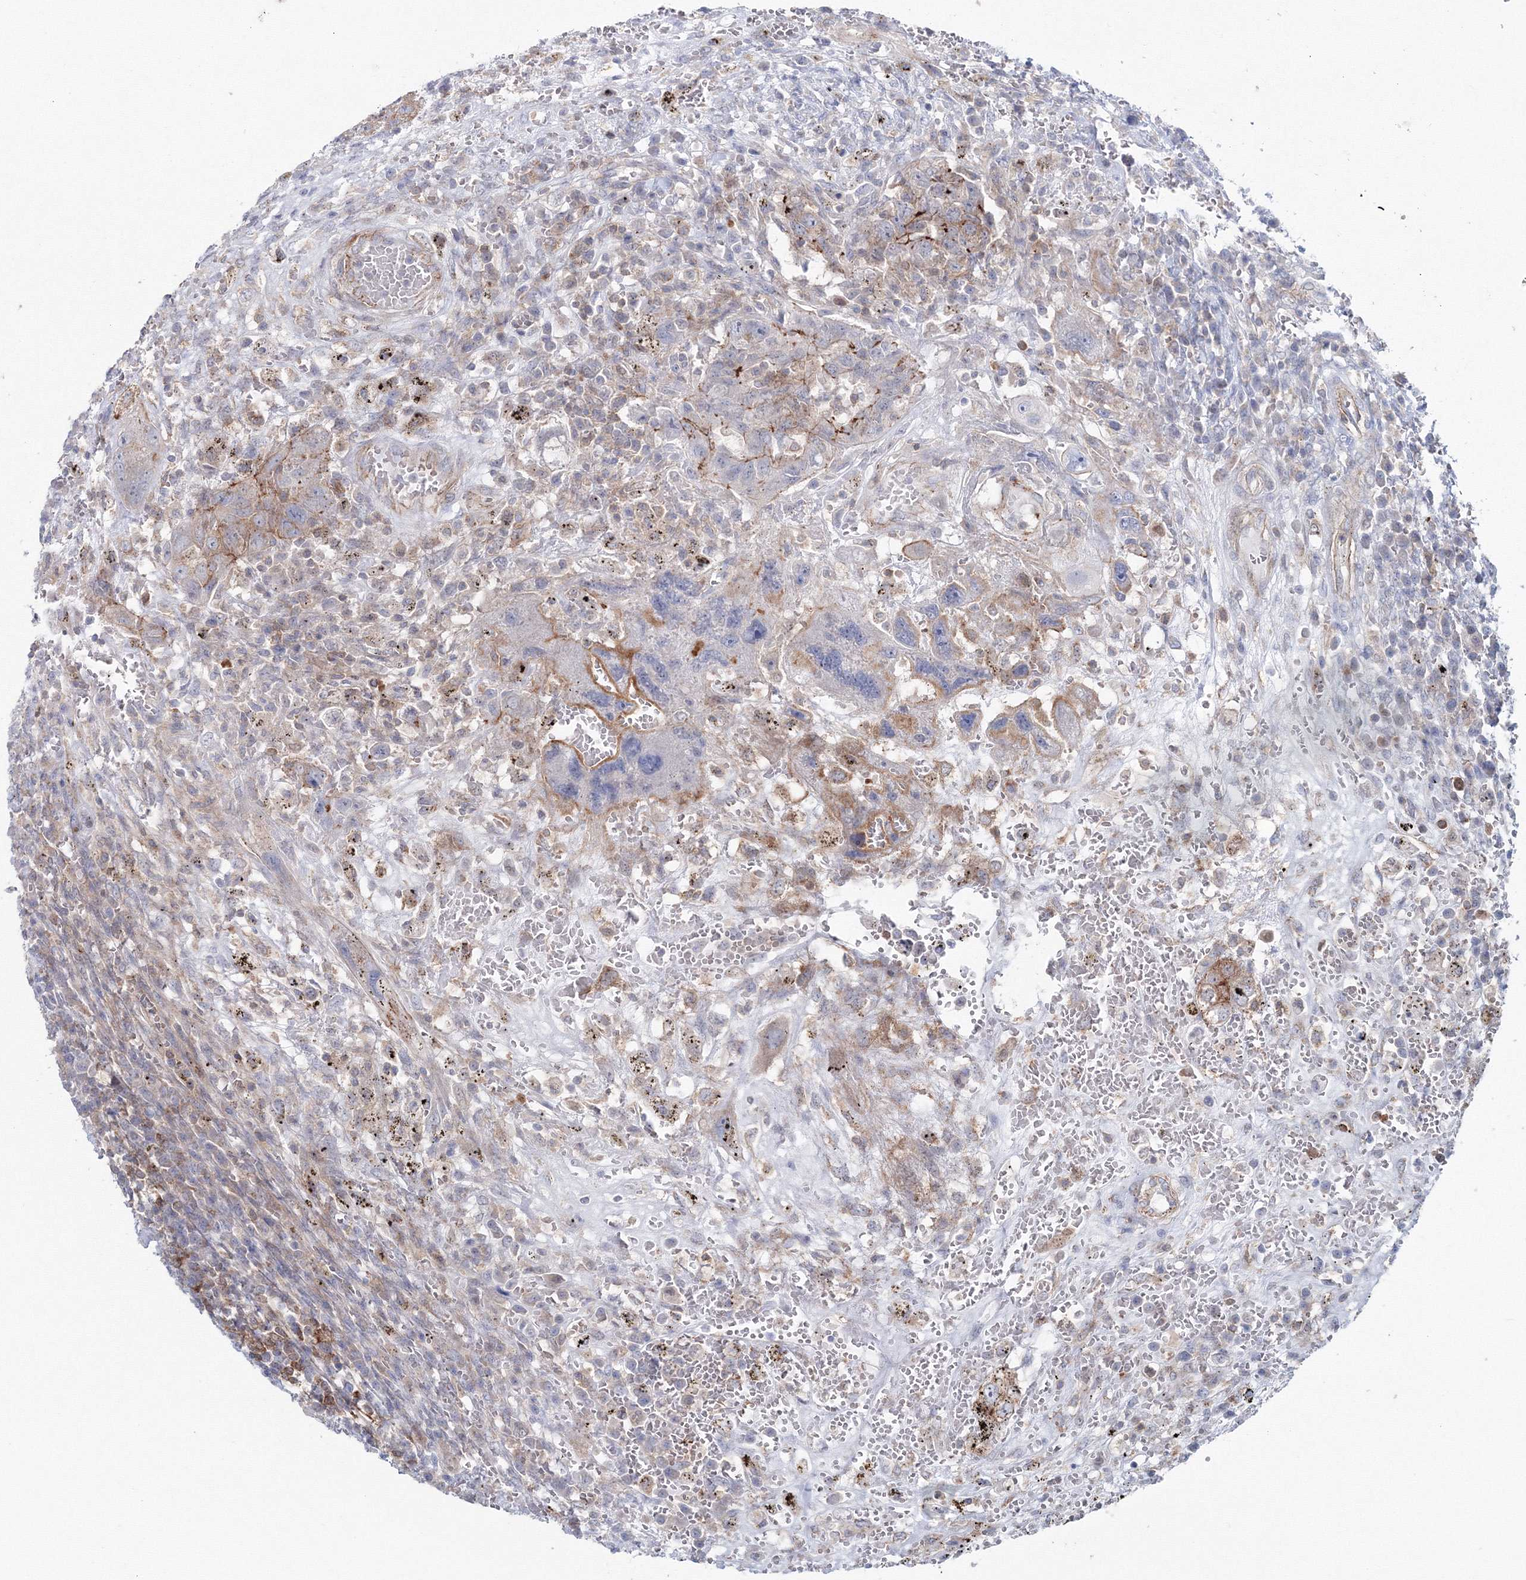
{"staining": {"intensity": "moderate", "quantity": "25%-75%", "location": "cytoplasmic/membranous"}, "tissue": "testis cancer", "cell_type": "Tumor cells", "image_type": "cancer", "snomed": [{"axis": "morphology", "description": "Carcinoma, Embryonal, NOS"}, {"axis": "topography", "description": "Testis"}], "caption": "IHC histopathology image of testis cancer (embryonal carcinoma) stained for a protein (brown), which reveals medium levels of moderate cytoplasmic/membranous staining in approximately 25%-75% of tumor cells.", "gene": "GGA2", "patient": {"sex": "male", "age": 26}}